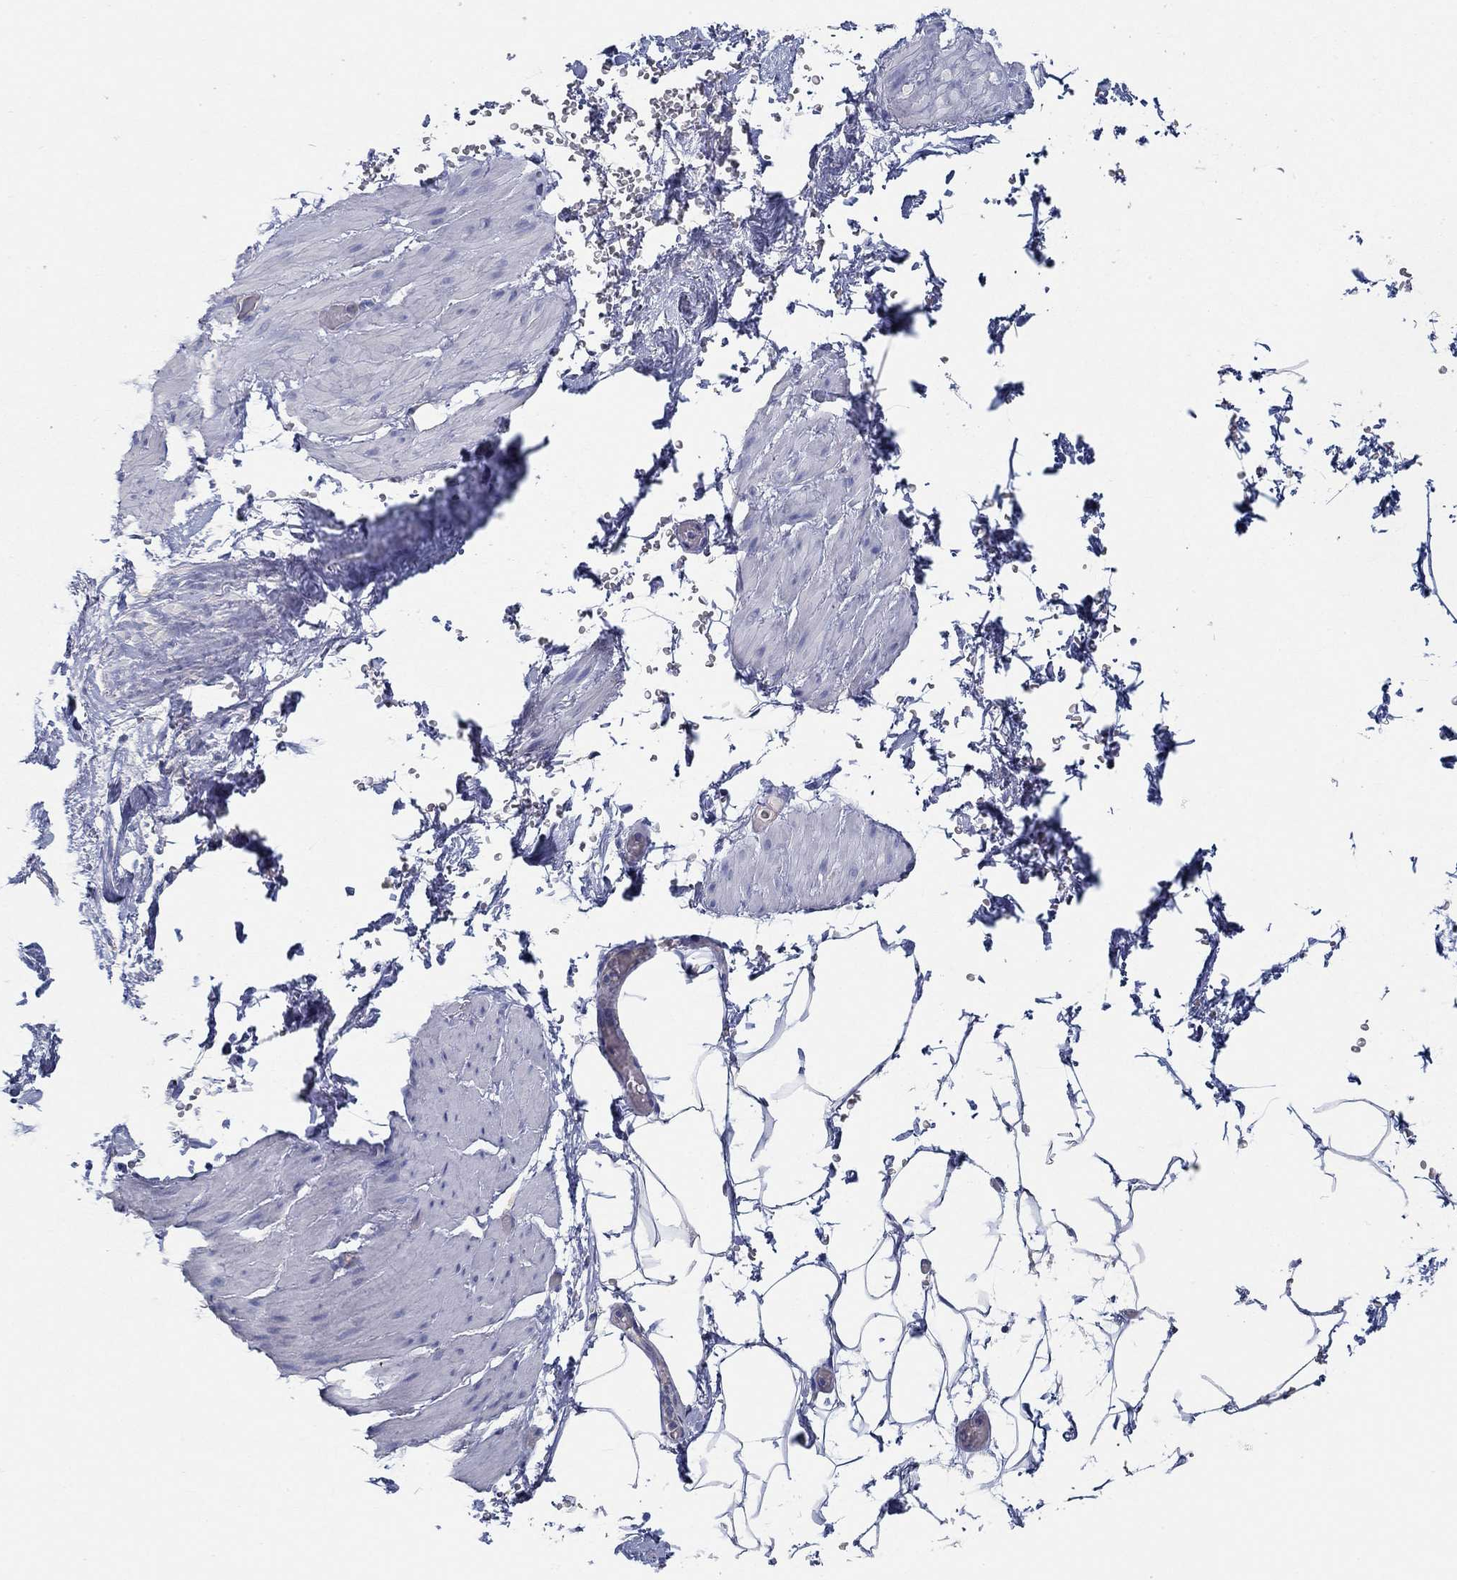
{"staining": {"intensity": "negative", "quantity": "none", "location": "none"}, "tissue": "adipose tissue", "cell_type": "Adipocytes", "image_type": "normal", "snomed": [{"axis": "morphology", "description": "Normal tissue, NOS"}, {"axis": "topography", "description": "Soft tissue"}, {"axis": "topography", "description": "Adipose tissue"}, {"axis": "topography", "description": "Vascular tissue"}, {"axis": "topography", "description": "Peripheral nerve tissue"}], "caption": "There is no significant staining in adipocytes of adipose tissue. (DAB immunohistochemistry, high magnification).", "gene": "BBOF1", "patient": {"sex": "male", "age": 68}}